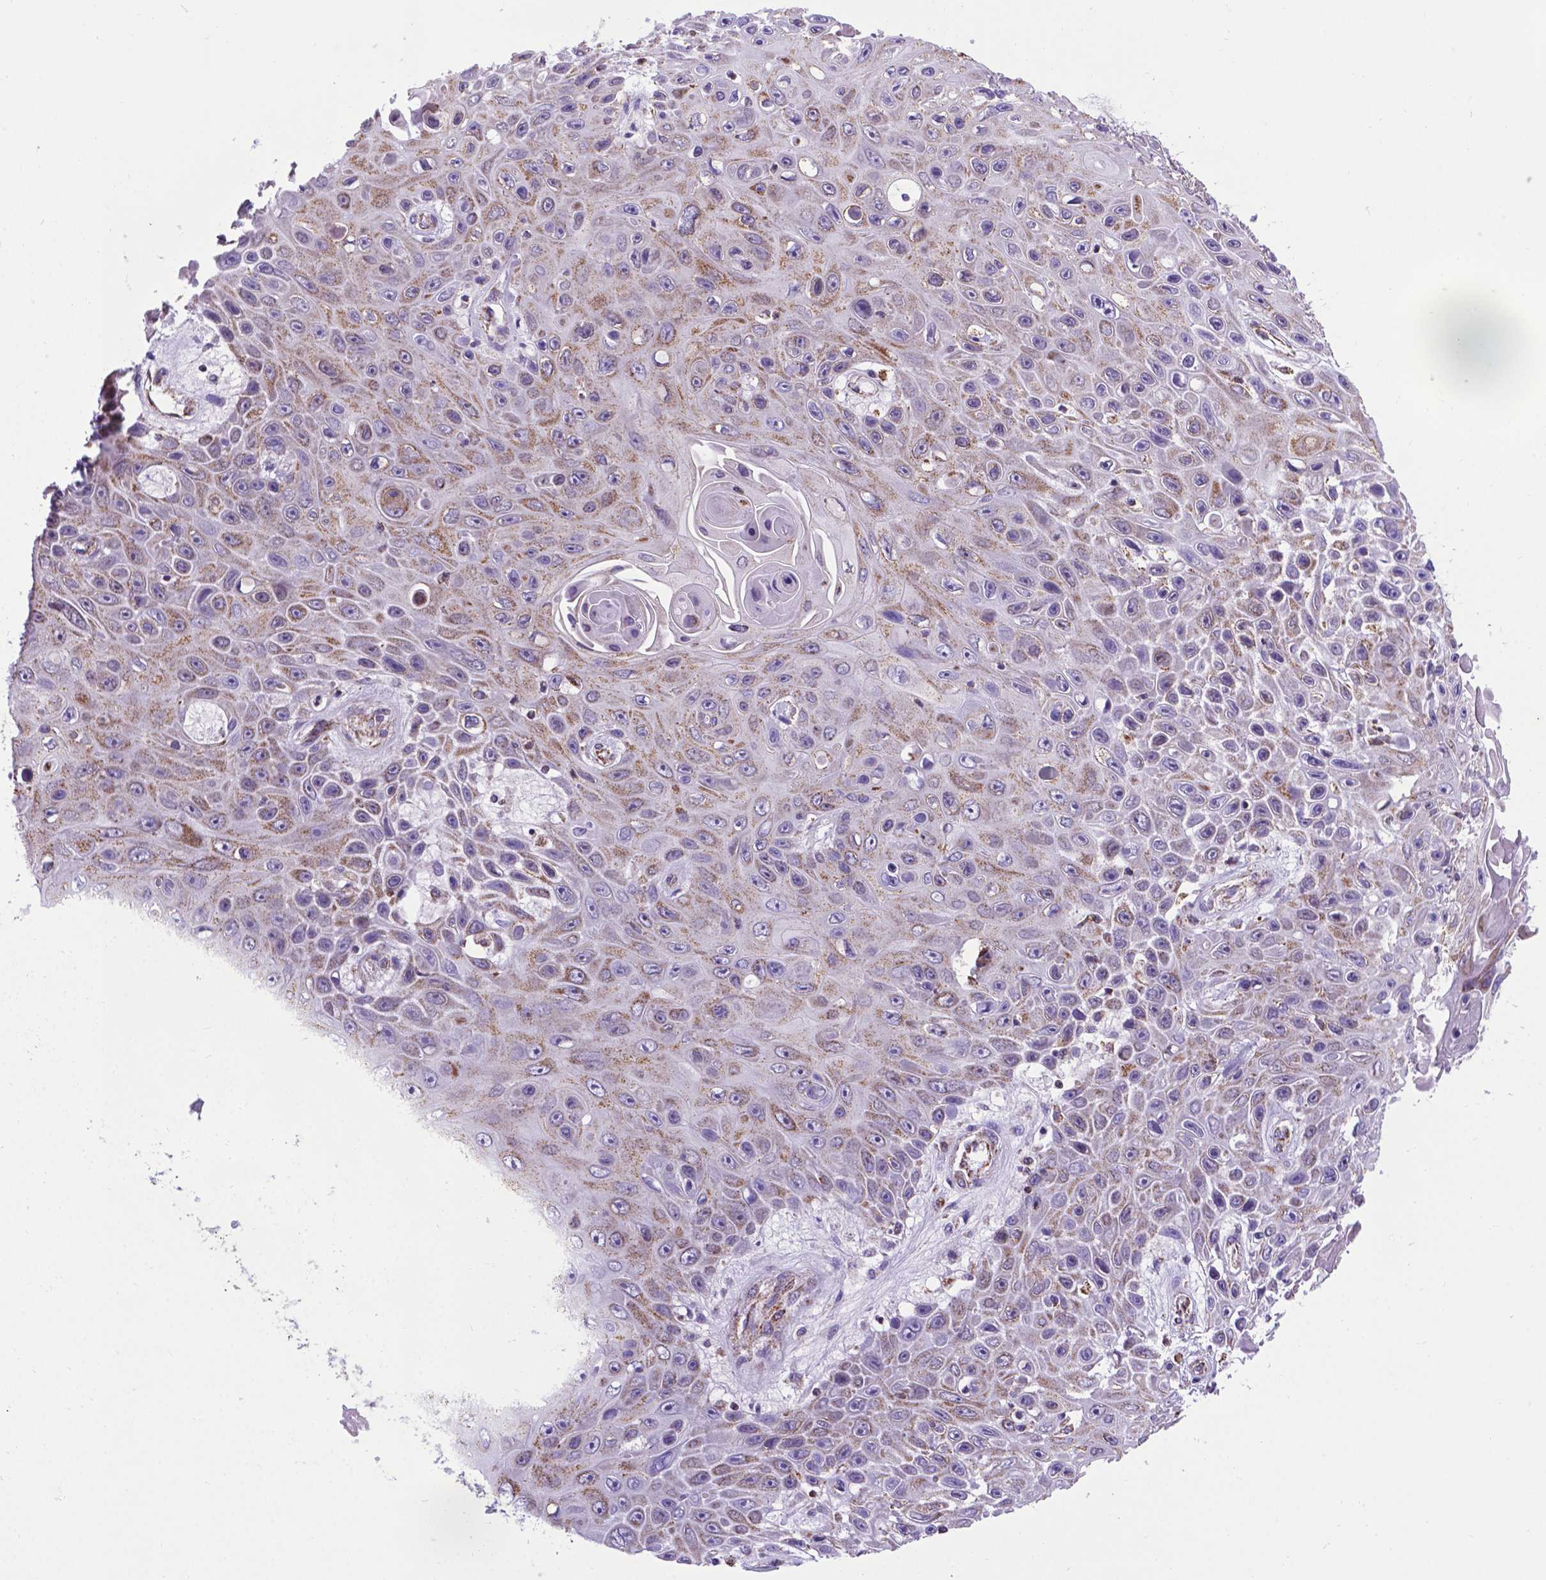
{"staining": {"intensity": "weak", "quantity": "25%-75%", "location": "cytoplasmic/membranous"}, "tissue": "skin cancer", "cell_type": "Tumor cells", "image_type": "cancer", "snomed": [{"axis": "morphology", "description": "Squamous cell carcinoma, NOS"}, {"axis": "topography", "description": "Skin"}], "caption": "Immunohistochemistry (DAB (3,3'-diaminobenzidine)) staining of skin squamous cell carcinoma exhibits weak cytoplasmic/membranous protein positivity in approximately 25%-75% of tumor cells. (Stains: DAB (3,3'-diaminobenzidine) in brown, nuclei in blue, Microscopy: brightfield microscopy at high magnification).", "gene": "POU3F3", "patient": {"sex": "male", "age": 82}}